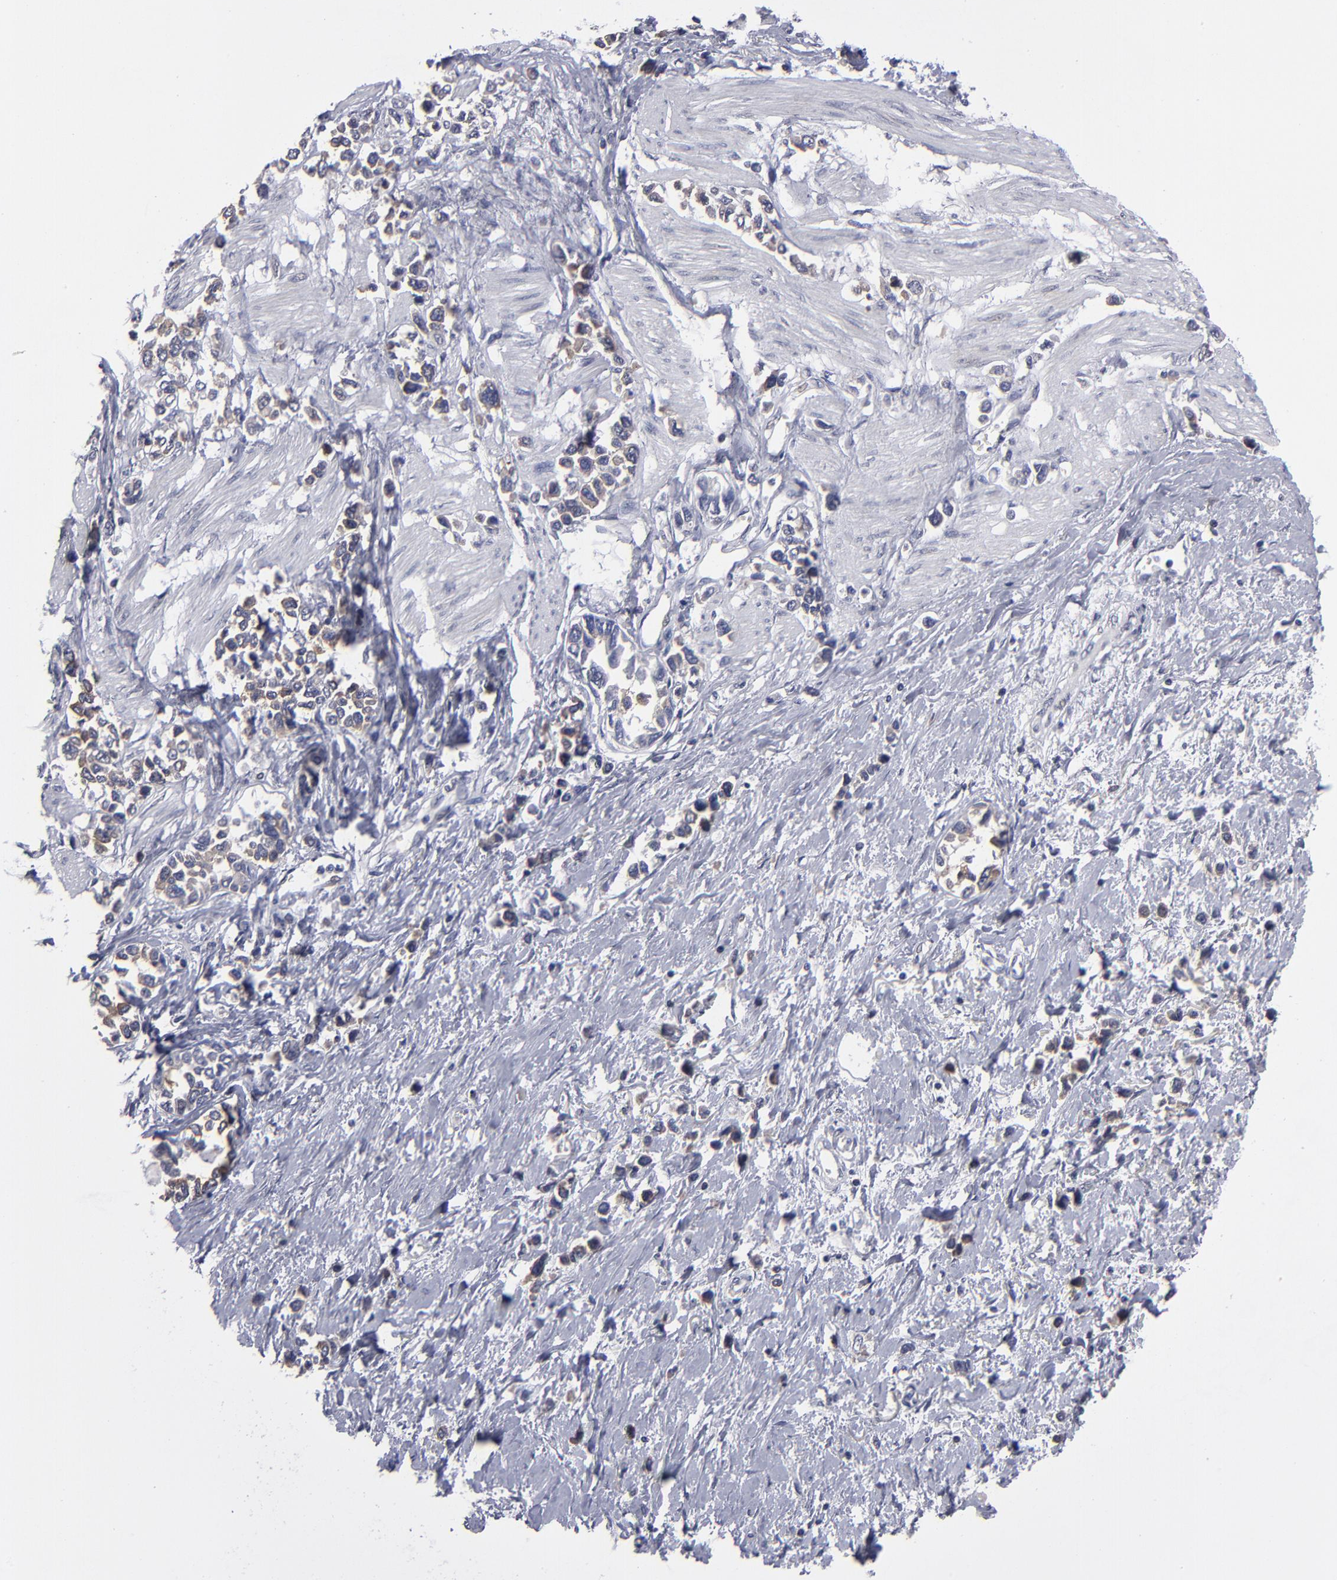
{"staining": {"intensity": "moderate", "quantity": "25%-75%", "location": "cytoplasmic/membranous"}, "tissue": "stomach cancer", "cell_type": "Tumor cells", "image_type": "cancer", "snomed": [{"axis": "morphology", "description": "Adenocarcinoma, NOS"}, {"axis": "topography", "description": "Stomach, upper"}], "caption": "Adenocarcinoma (stomach) was stained to show a protein in brown. There is medium levels of moderate cytoplasmic/membranous expression in approximately 25%-75% of tumor cells. Using DAB (brown) and hematoxylin (blue) stains, captured at high magnification using brightfield microscopy.", "gene": "CEP97", "patient": {"sex": "male", "age": 76}}